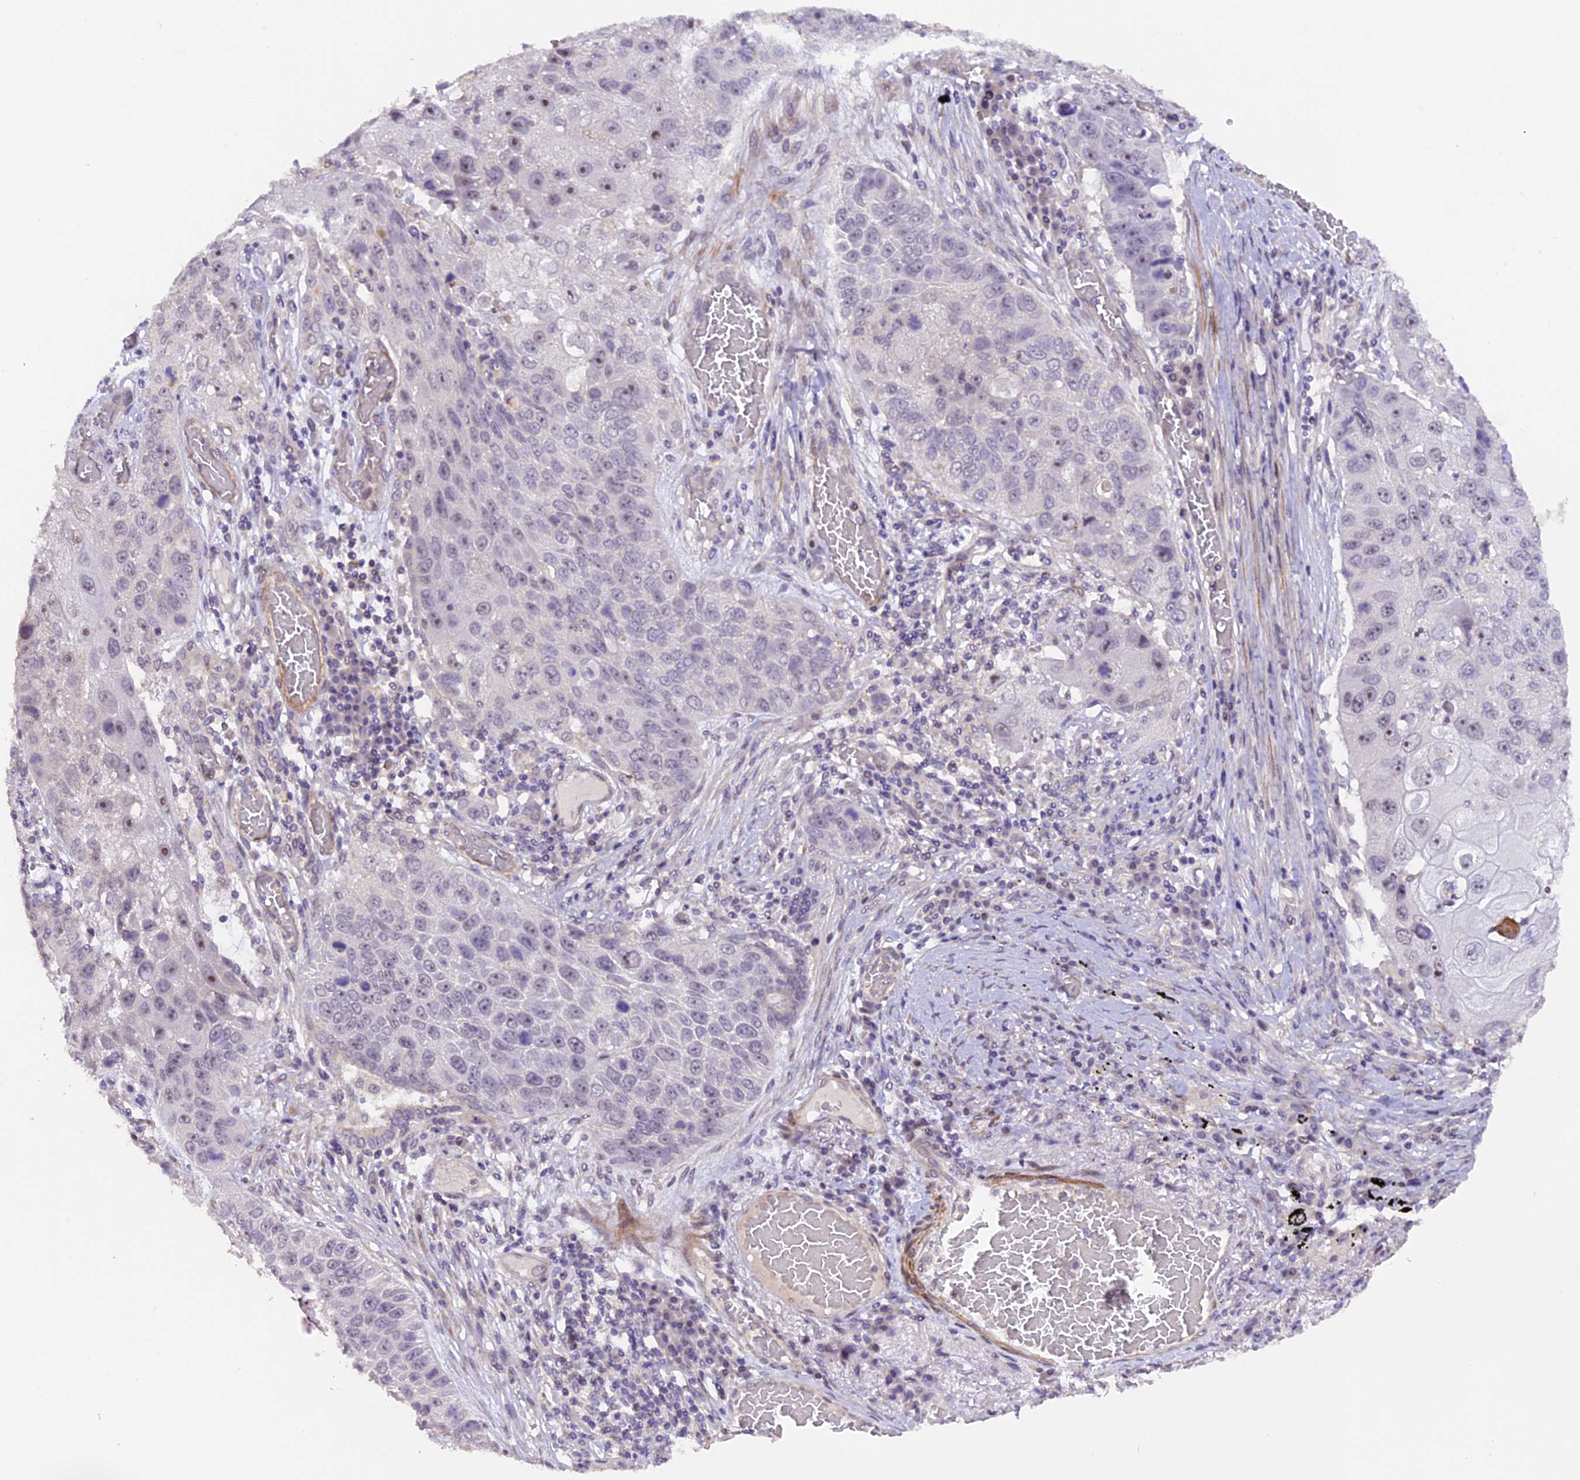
{"staining": {"intensity": "negative", "quantity": "none", "location": "none"}, "tissue": "lung cancer", "cell_type": "Tumor cells", "image_type": "cancer", "snomed": [{"axis": "morphology", "description": "Squamous cell carcinoma, NOS"}, {"axis": "topography", "description": "Lung"}], "caption": "A high-resolution photomicrograph shows immunohistochemistry staining of lung cancer, which shows no significant expression in tumor cells.", "gene": "GNB5", "patient": {"sex": "male", "age": 61}}